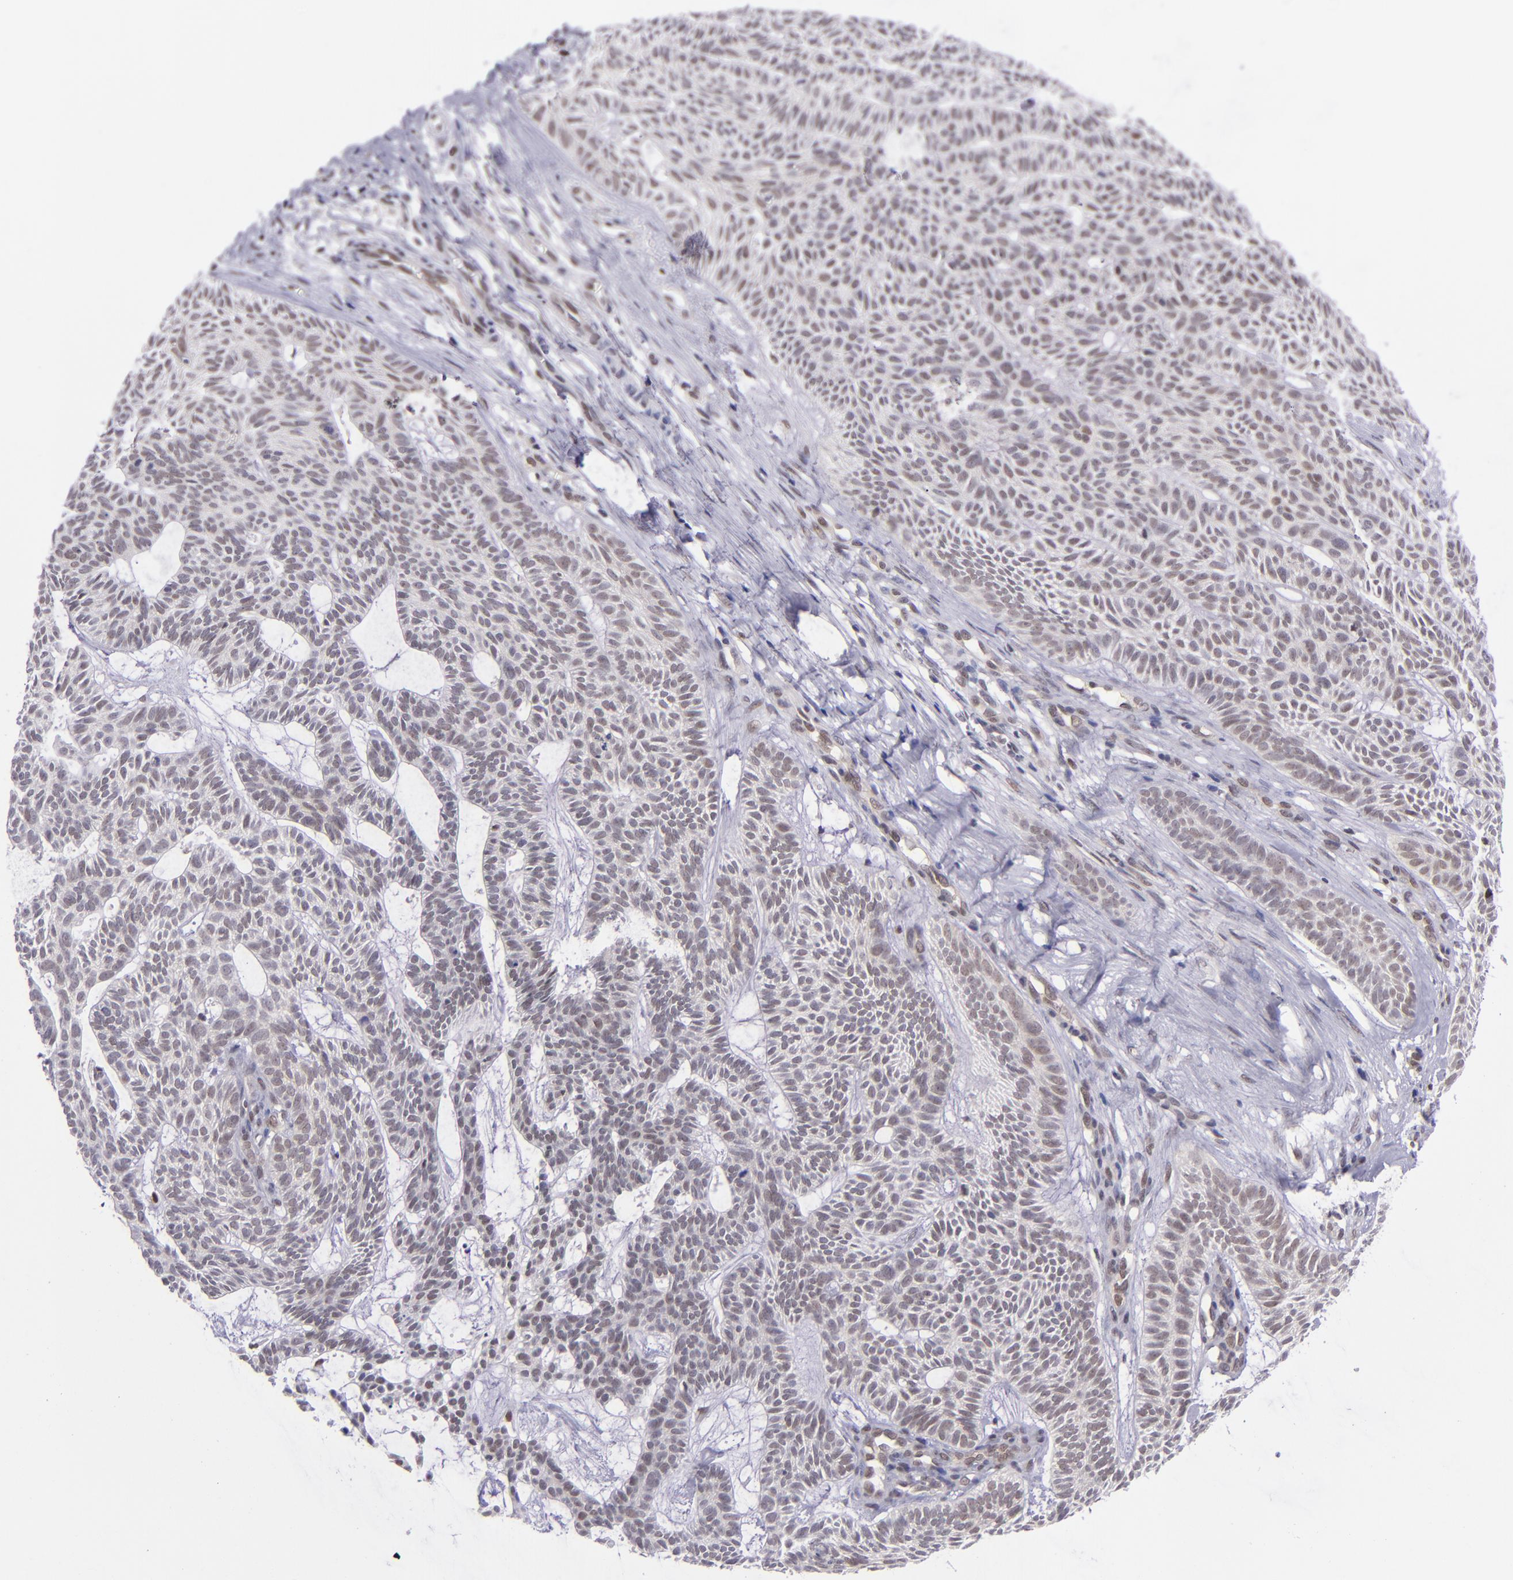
{"staining": {"intensity": "negative", "quantity": "none", "location": "none"}, "tissue": "skin cancer", "cell_type": "Tumor cells", "image_type": "cancer", "snomed": [{"axis": "morphology", "description": "Basal cell carcinoma"}, {"axis": "topography", "description": "Skin"}], "caption": "Protein analysis of basal cell carcinoma (skin) demonstrates no significant expression in tumor cells.", "gene": "BAG1", "patient": {"sex": "male", "age": 75}}